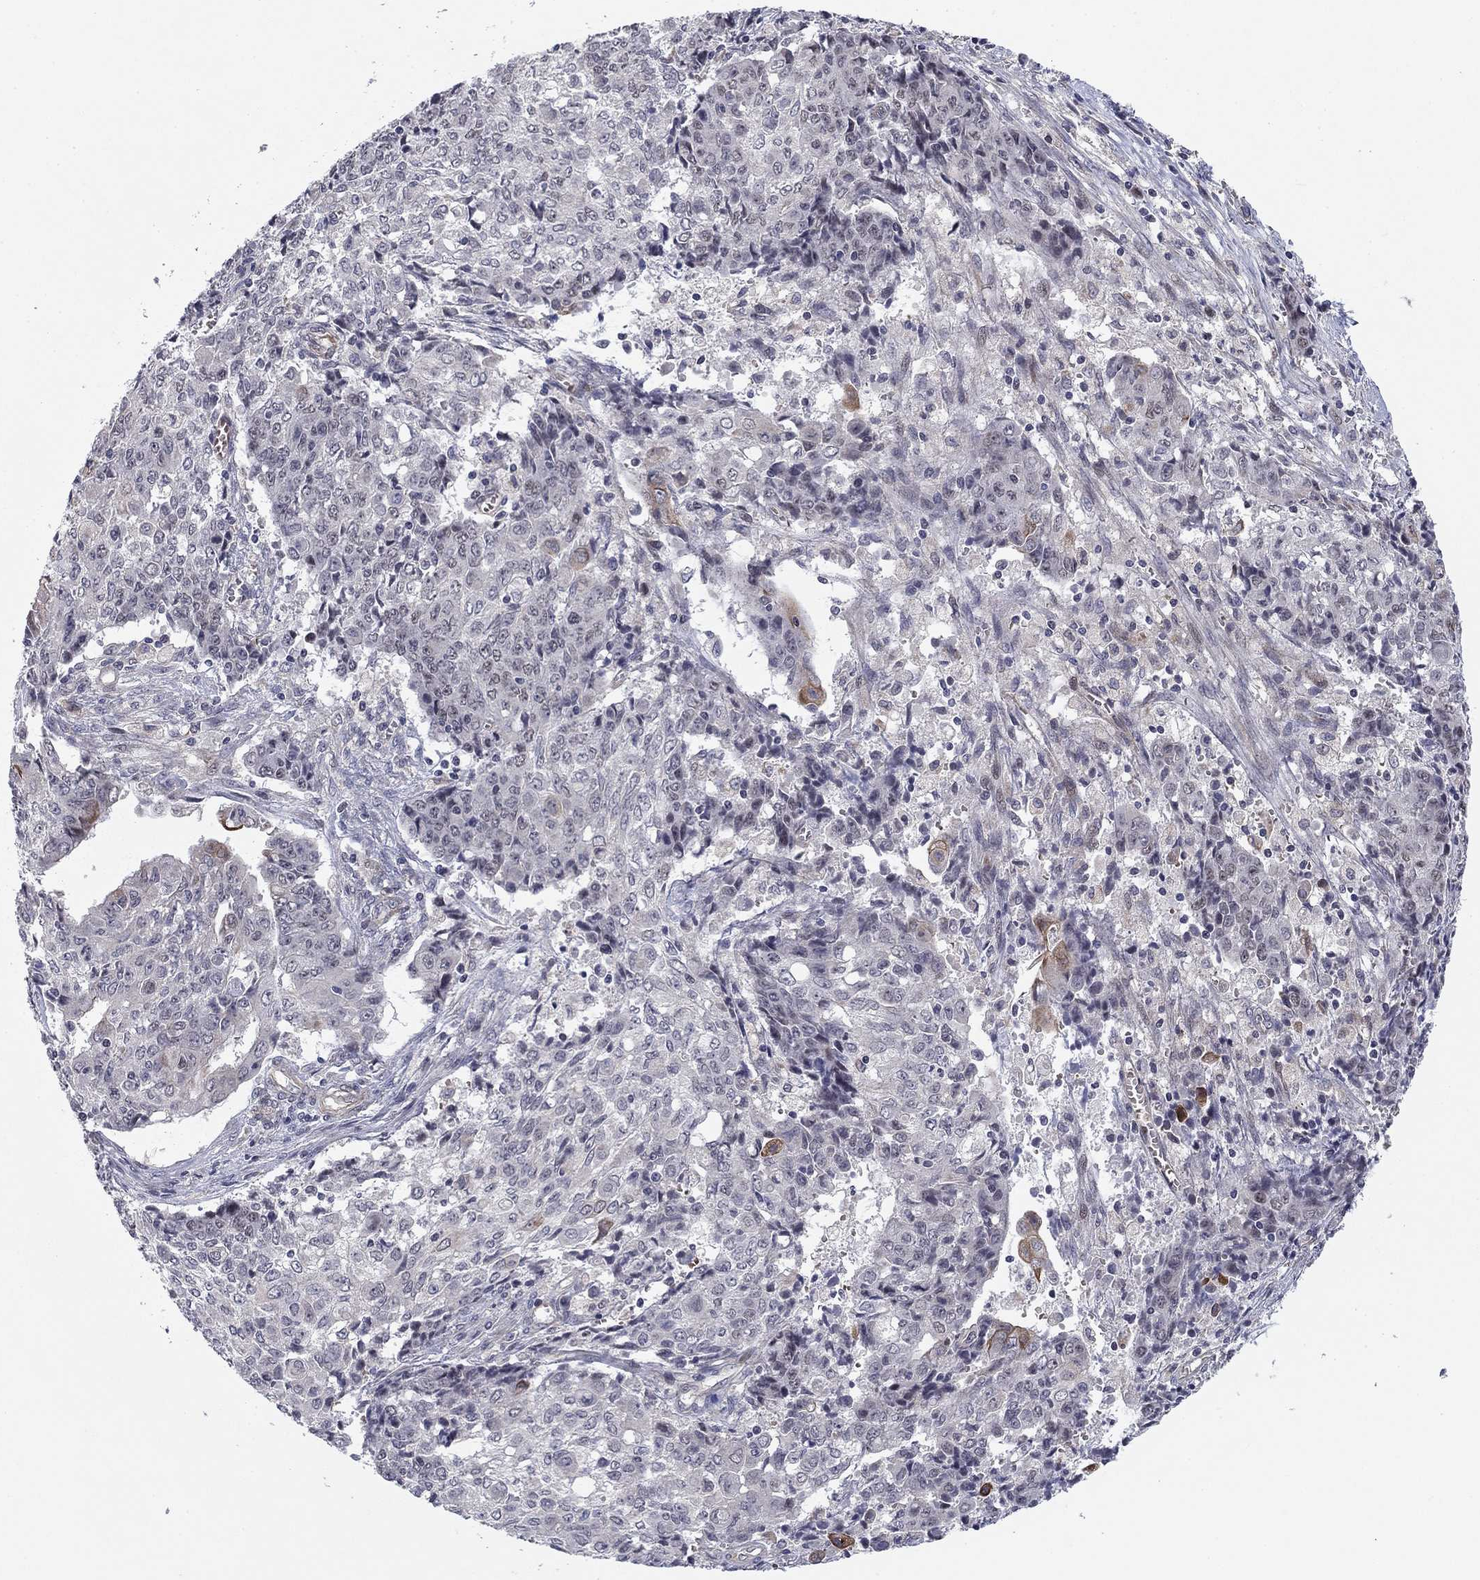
{"staining": {"intensity": "moderate", "quantity": "<25%", "location": "cytoplasmic/membranous"}, "tissue": "ovarian cancer", "cell_type": "Tumor cells", "image_type": "cancer", "snomed": [{"axis": "morphology", "description": "Carcinoma, endometroid"}, {"axis": "topography", "description": "Ovary"}], "caption": "Ovarian endometroid carcinoma tissue displays moderate cytoplasmic/membranous staining in approximately <25% of tumor cells, visualized by immunohistochemistry.", "gene": "BCL11A", "patient": {"sex": "female", "age": 42}}